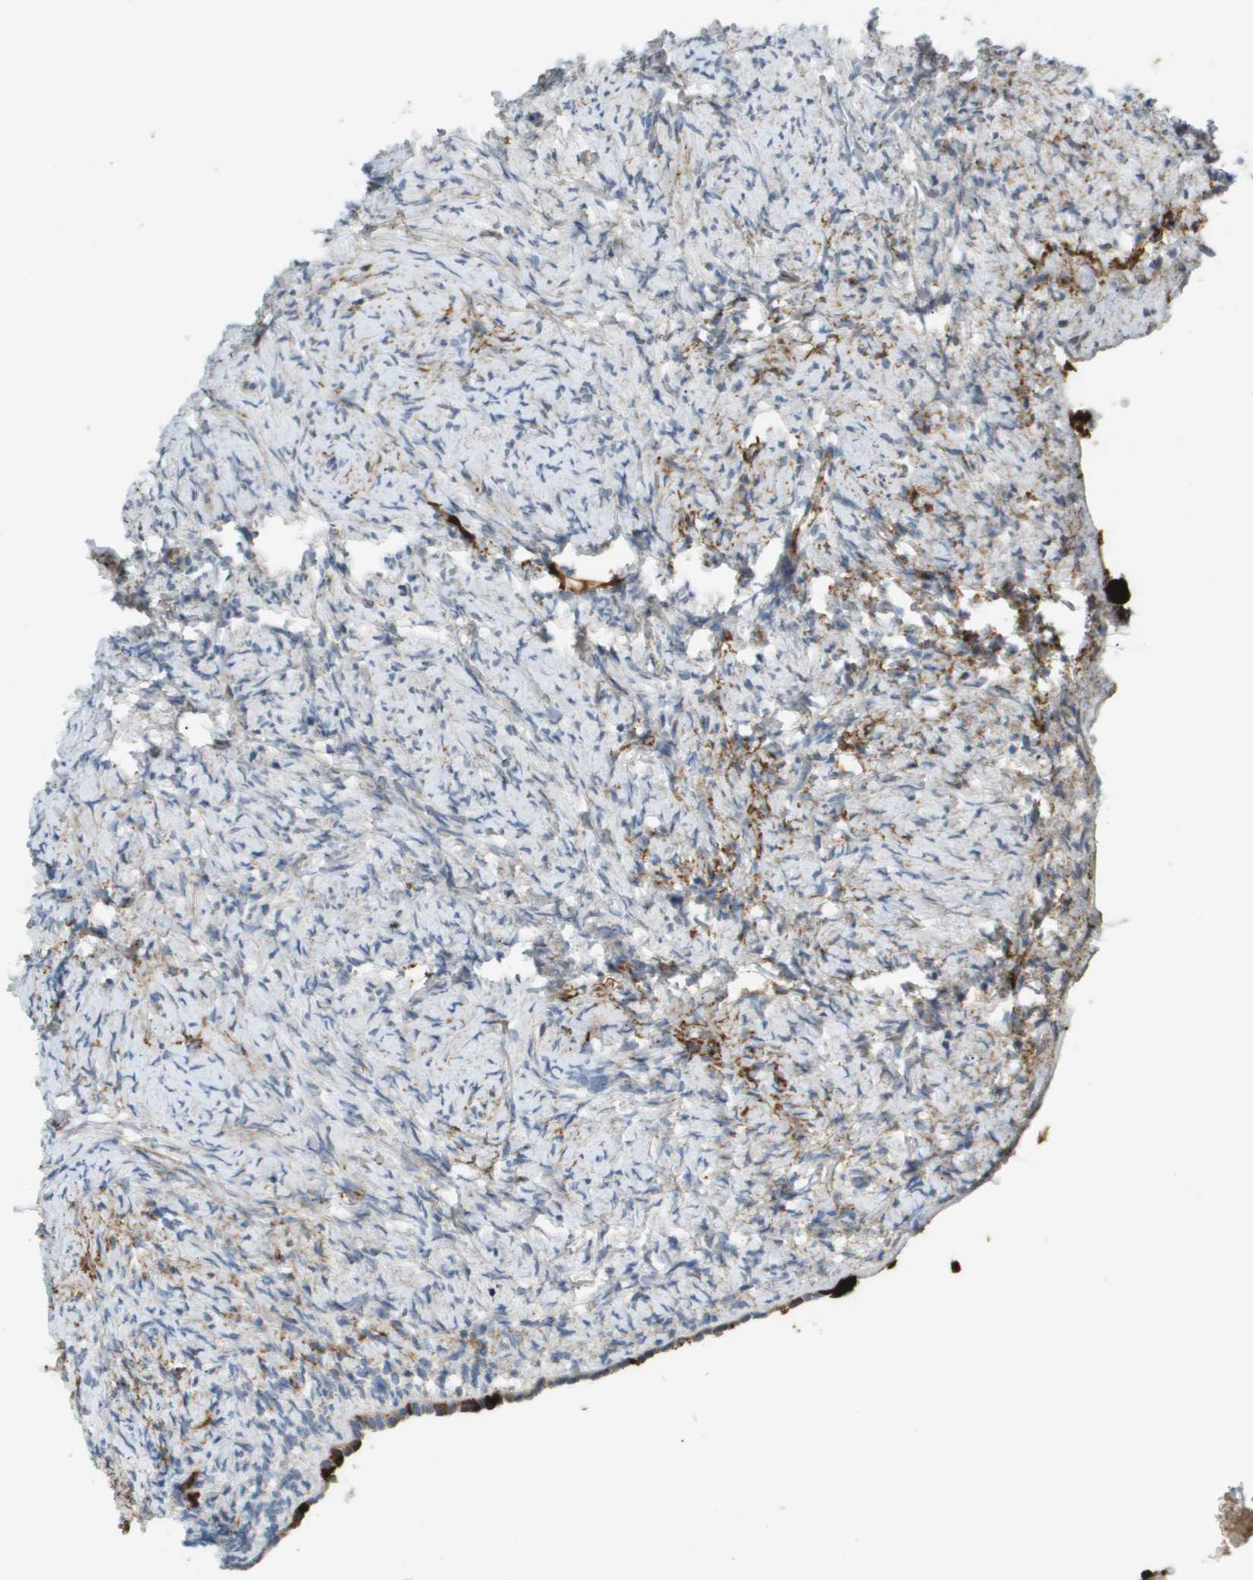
{"staining": {"intensity": "negative", "quantity": "none", "location": "none"}, "tissue": "ovary", "cell_type": "Follicle cells", "image_type": "normal", "snomed": [{"axis": "morphology", "description": "Normal tissue, NOS"}, {"axis": "topography", "description": "Ovary"}], "caption": "This is a photomicrograph of IHC staining of benign ovary, which shows no expression in follicle cells.", "gene": "VTN", "patient": {"sex": "female", "age": 33}}